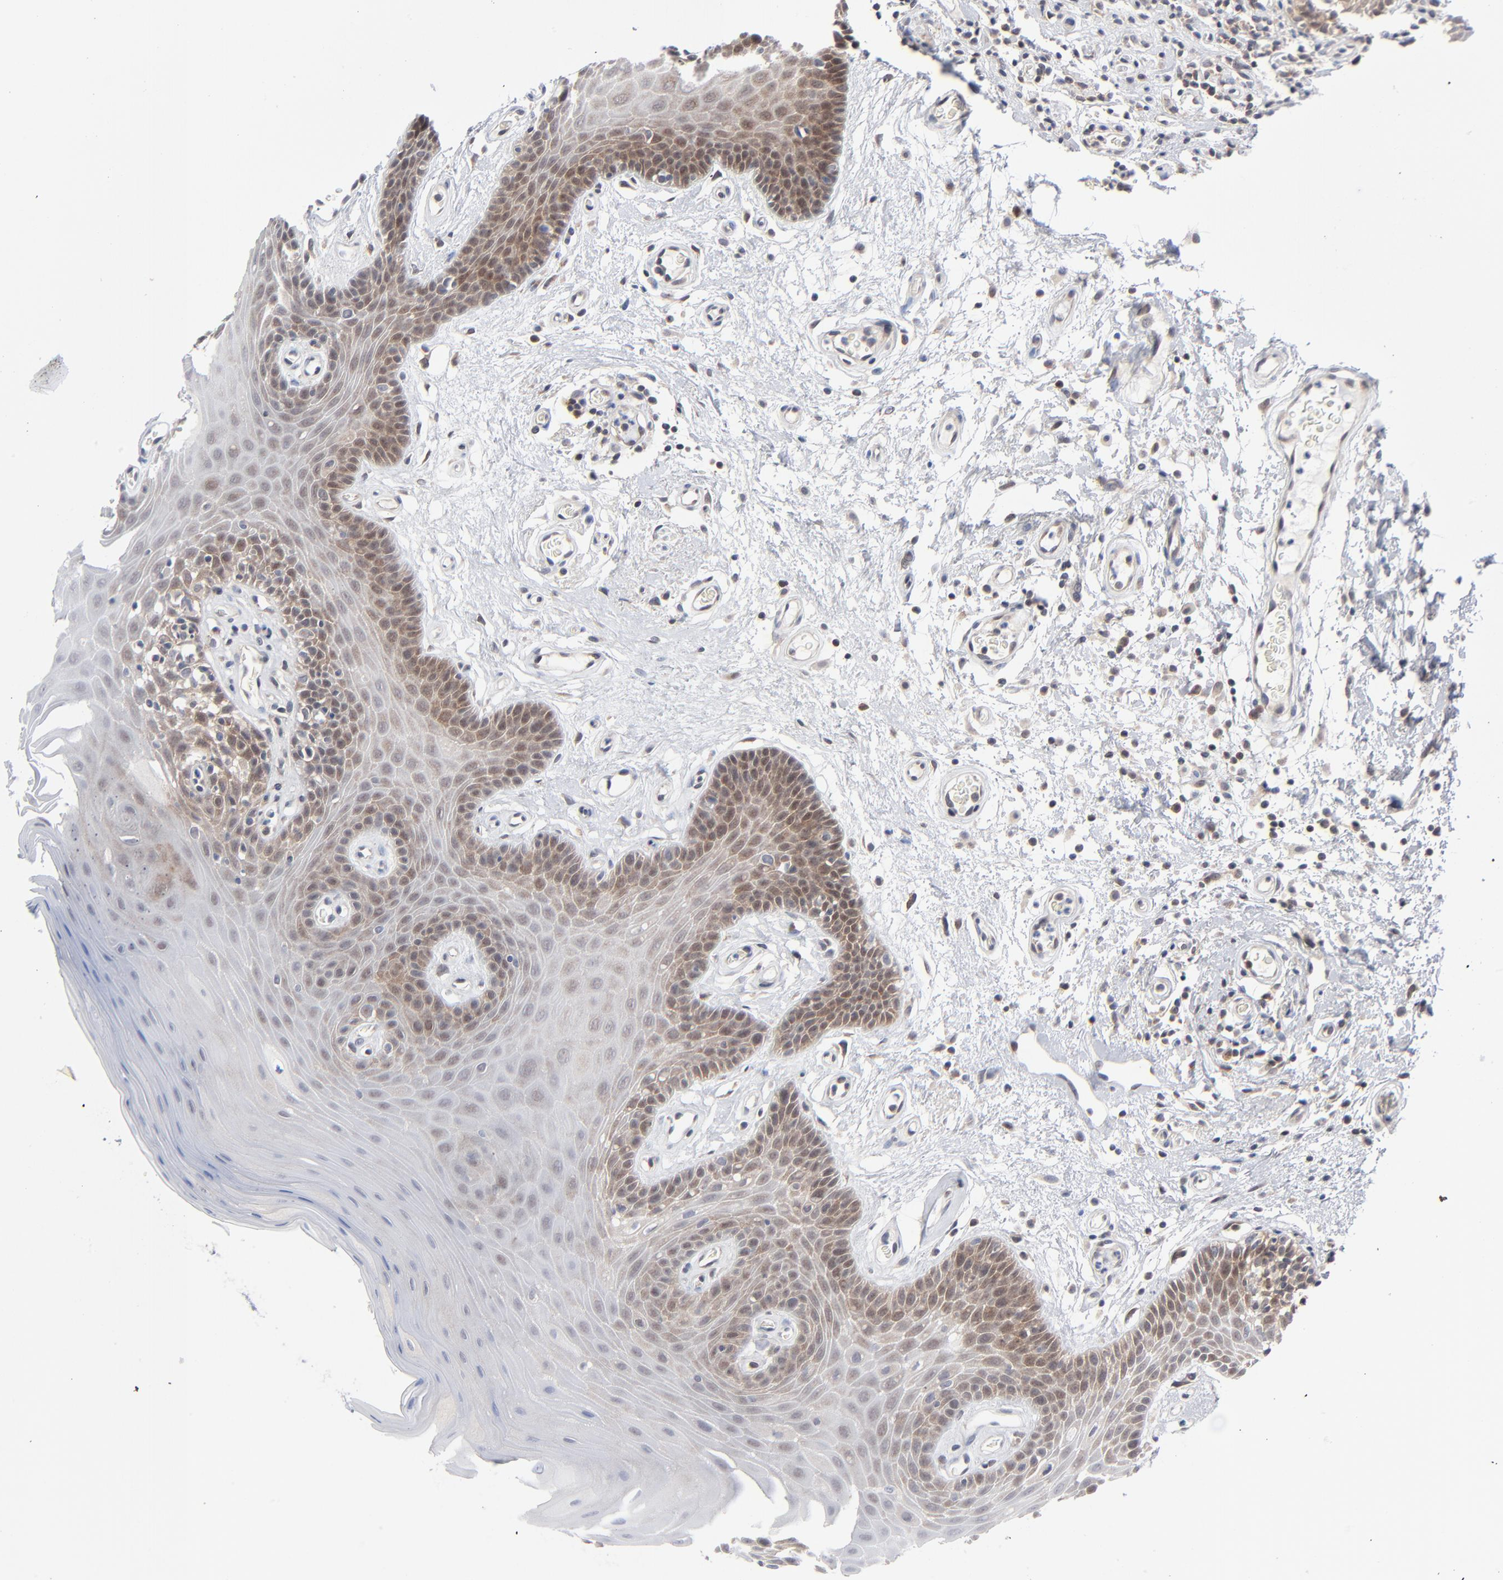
{"staining": {"intensity": "weak", "quantity": "25%-75%", "location": "cytoplasmic/membranous"}, "tissue": "oral mucosa", "cell_type": "Squamous epithelial cells", "image_type": "normal", "snomed": [{"axis": "morphology", "description": "Normal tissue, NOS"}, {"axis": "morphology", "description": "Squamous cell carcinoma, NOS"}, {"axis": "topography", "description": "Skeletal muscle"}, {"axis": "topography", "description": "Oral tissue"}, {"axis": "topography", "description": "Head-Neck"}], "caption": "Weak cytoplasmic/membranous staining for a protein is identified in approximately 25%-75% of squamous epithelial cells of benign oral mucosa using IHC.", "gene": "RPS6KB1", "patient": {"sex": "male", "age": 71}}